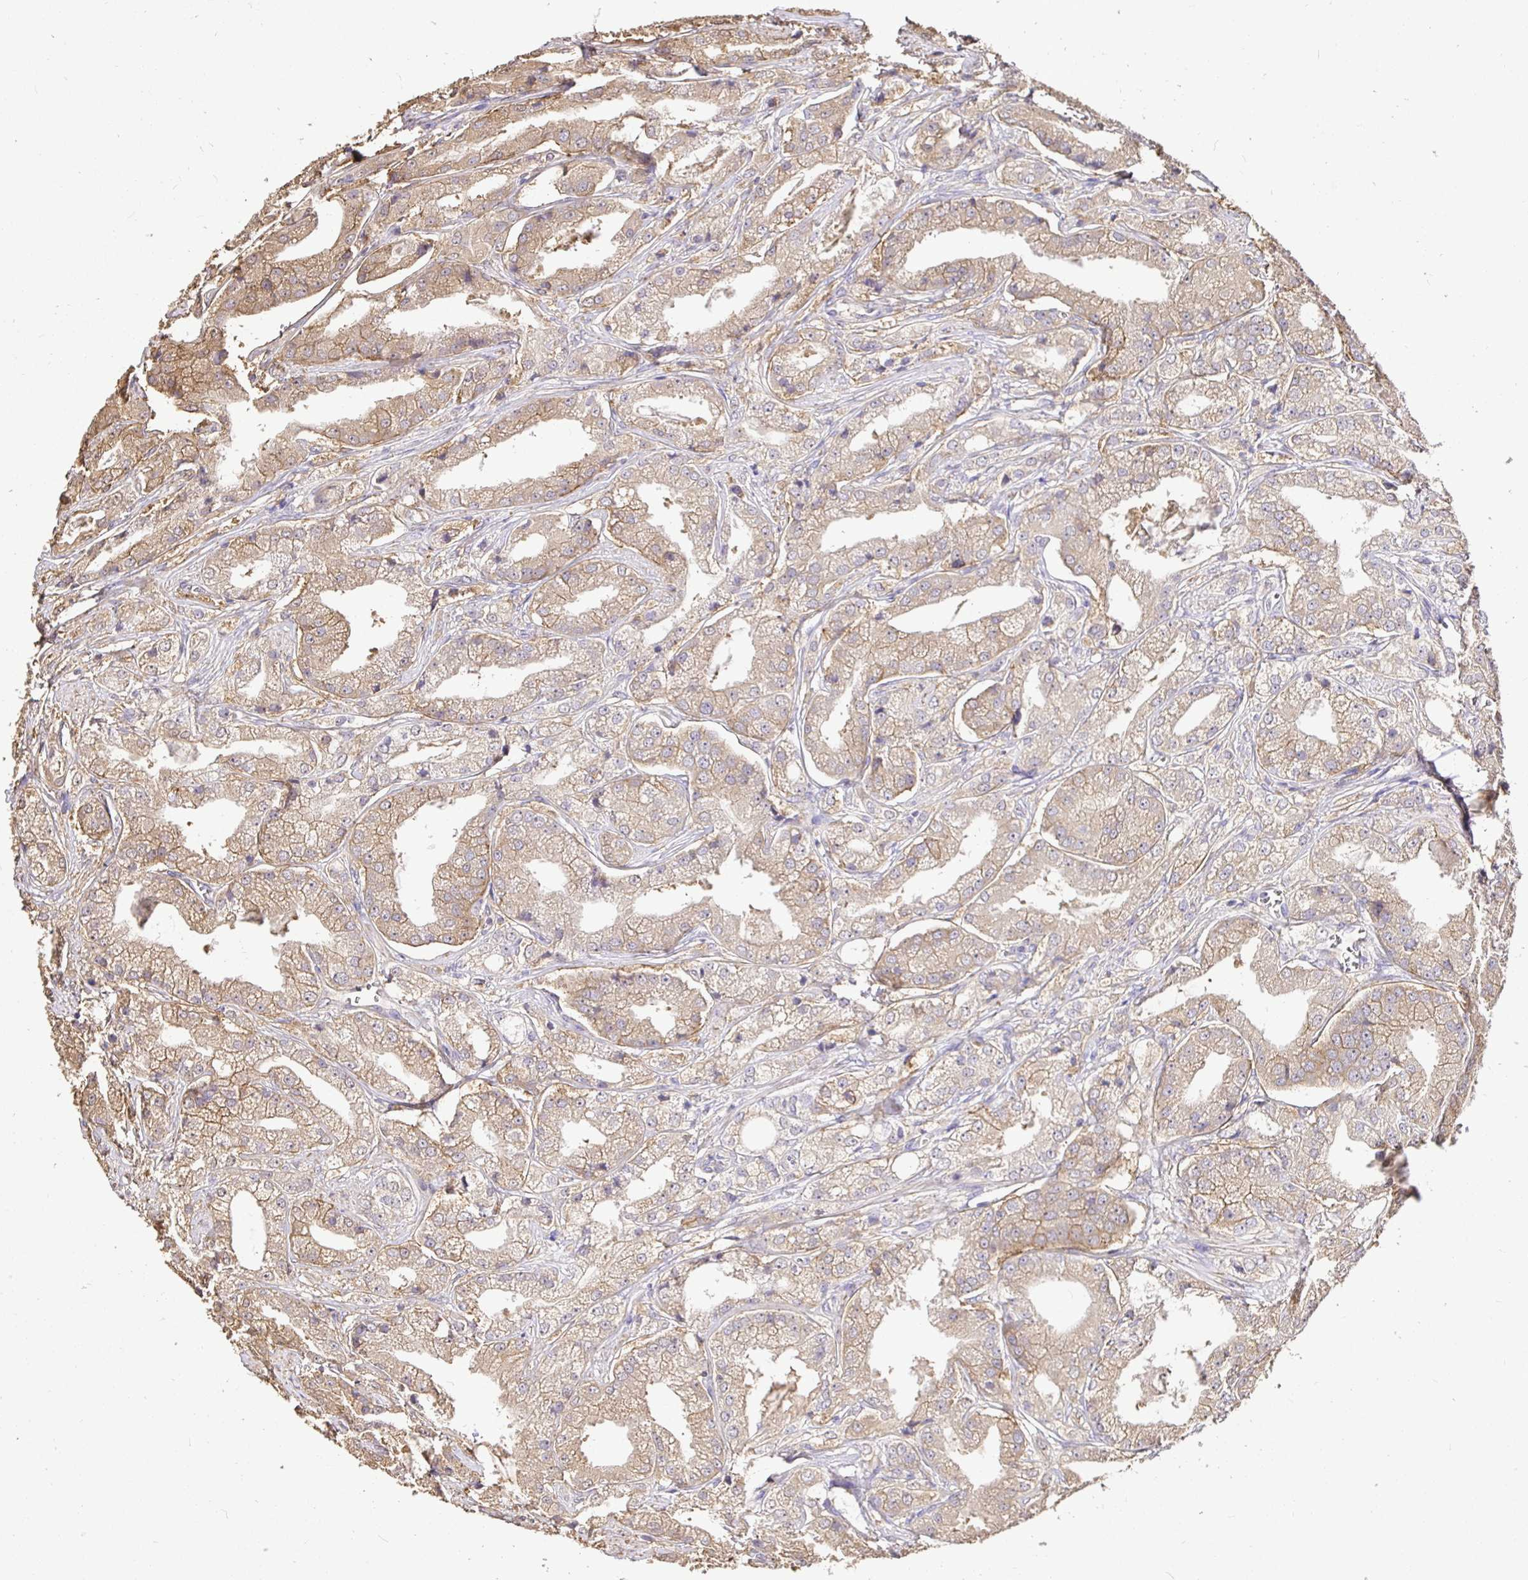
{"staining": {"intensity": "weak", "quantity": "25%-75%", "location": "cytoplasmic/membranous"}, "tissue": "prostate cancer", "cell_type": "Tumor cells", "image_type": "cancer", "snomed": [{"axis": "morphology", "description": "Adenocarcinoma, High grade"}, {"axis": "topography", "description": "Prostate"}], "caption": "Immunohistochemistry (IHC) of prostate adenocarcinoma (high-grade) displays low levels of weak cytoplasmic/membranous positivity in approximately 25%-75% of tumor cells.", "gene": "MAPK8IP3", "patient": {"sex": "male", "age": 61}}